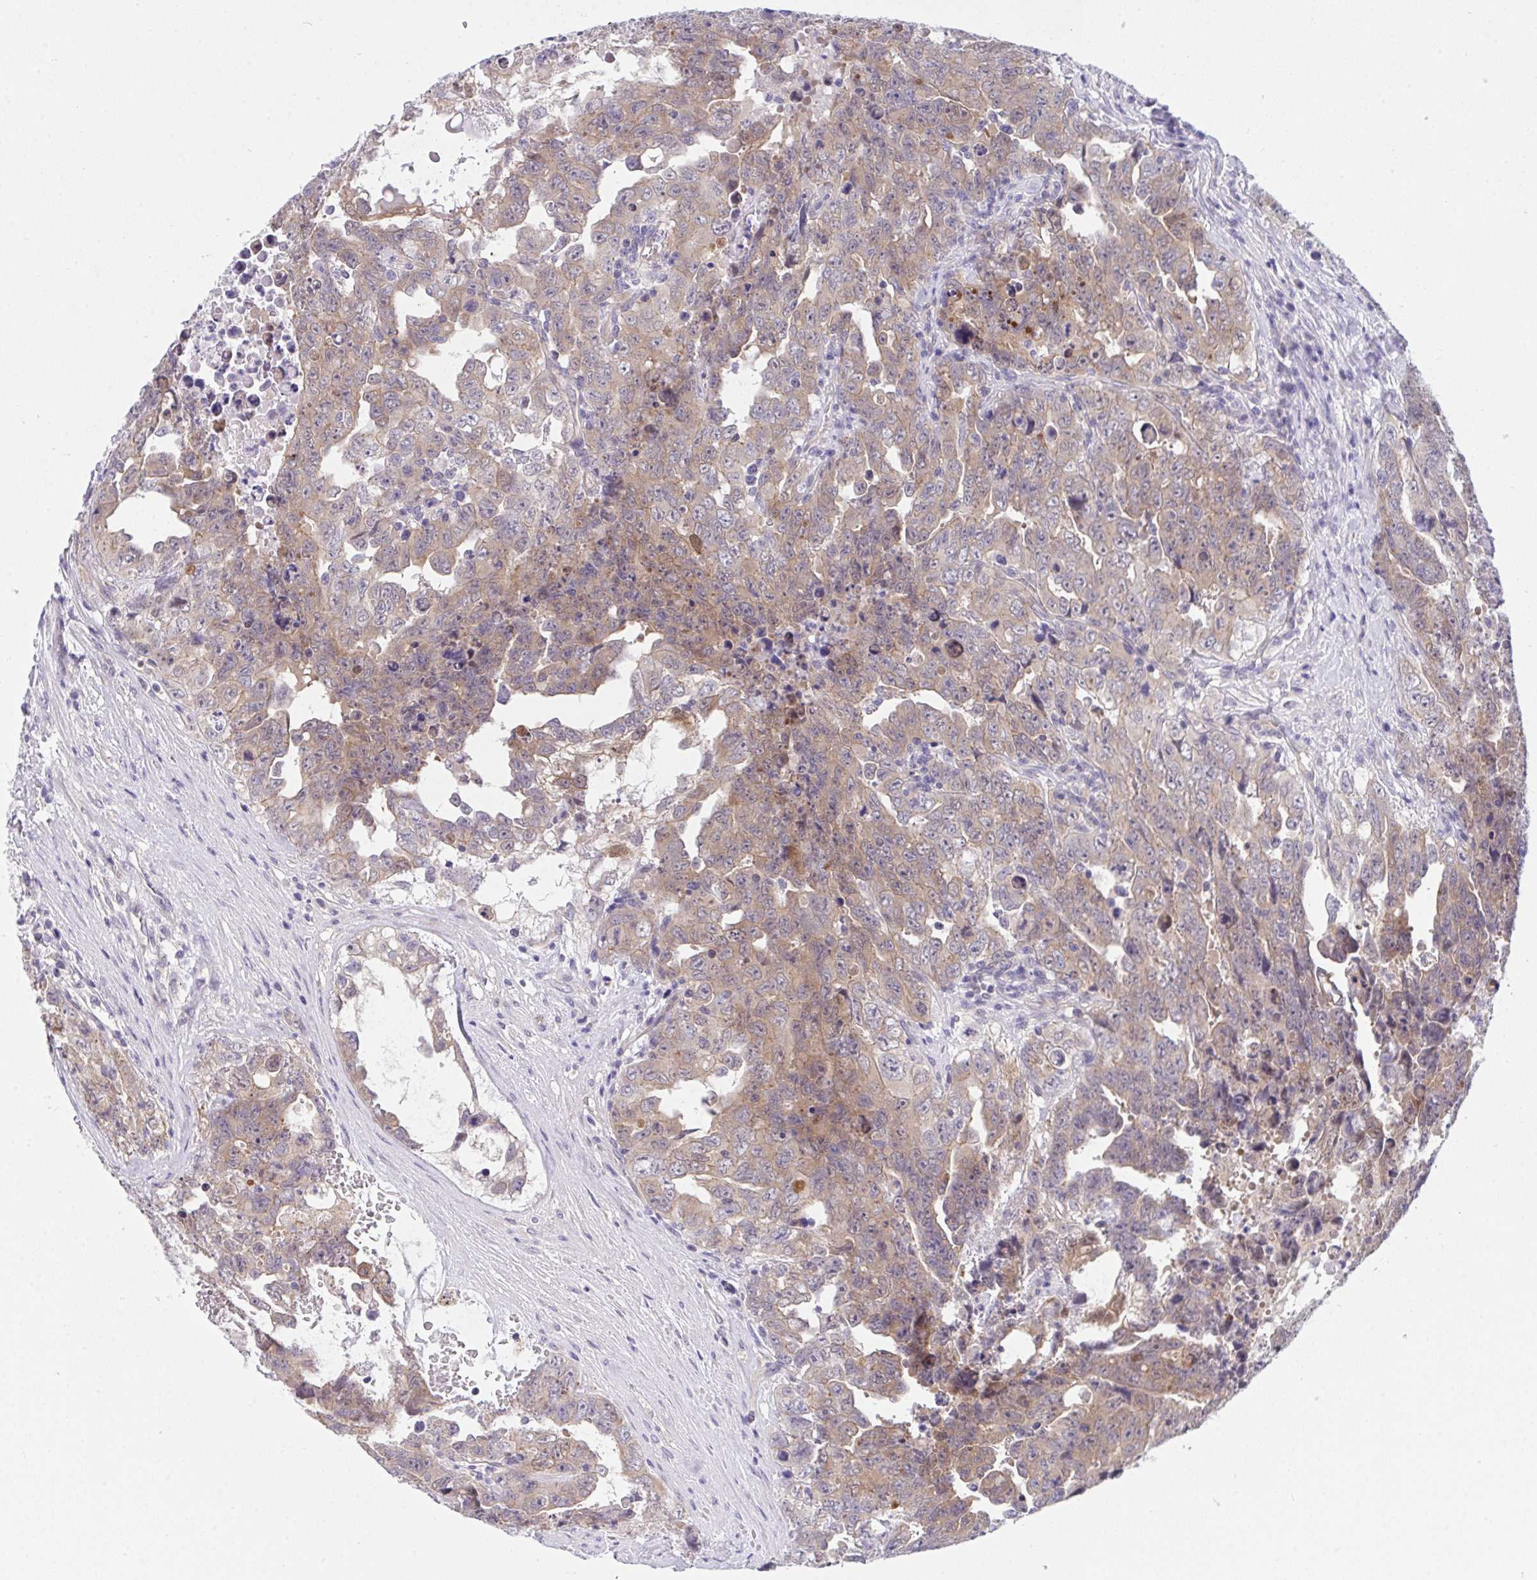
{"staining": {"intensity": "moderate", "quantity": ">75%", "location": "cytoplasmic/membranous"}, "tissue": "testis cancer", "cell_type": "Tumor cells", "image_type": "cancer", "snomed": [{"axis": "morphology", "description": "Carcinoma, Embryonal, NOS"}, {"axis": "topography", "description": "Testis"}], "caption": "Immunohistochemical staining of human testis cancer demonstrates moderate cytoplasmic/membranous protein expression in about >75% of tumor cells.", "gene": "HOXD12", "patient": {"sex": "male", "age": 24}}